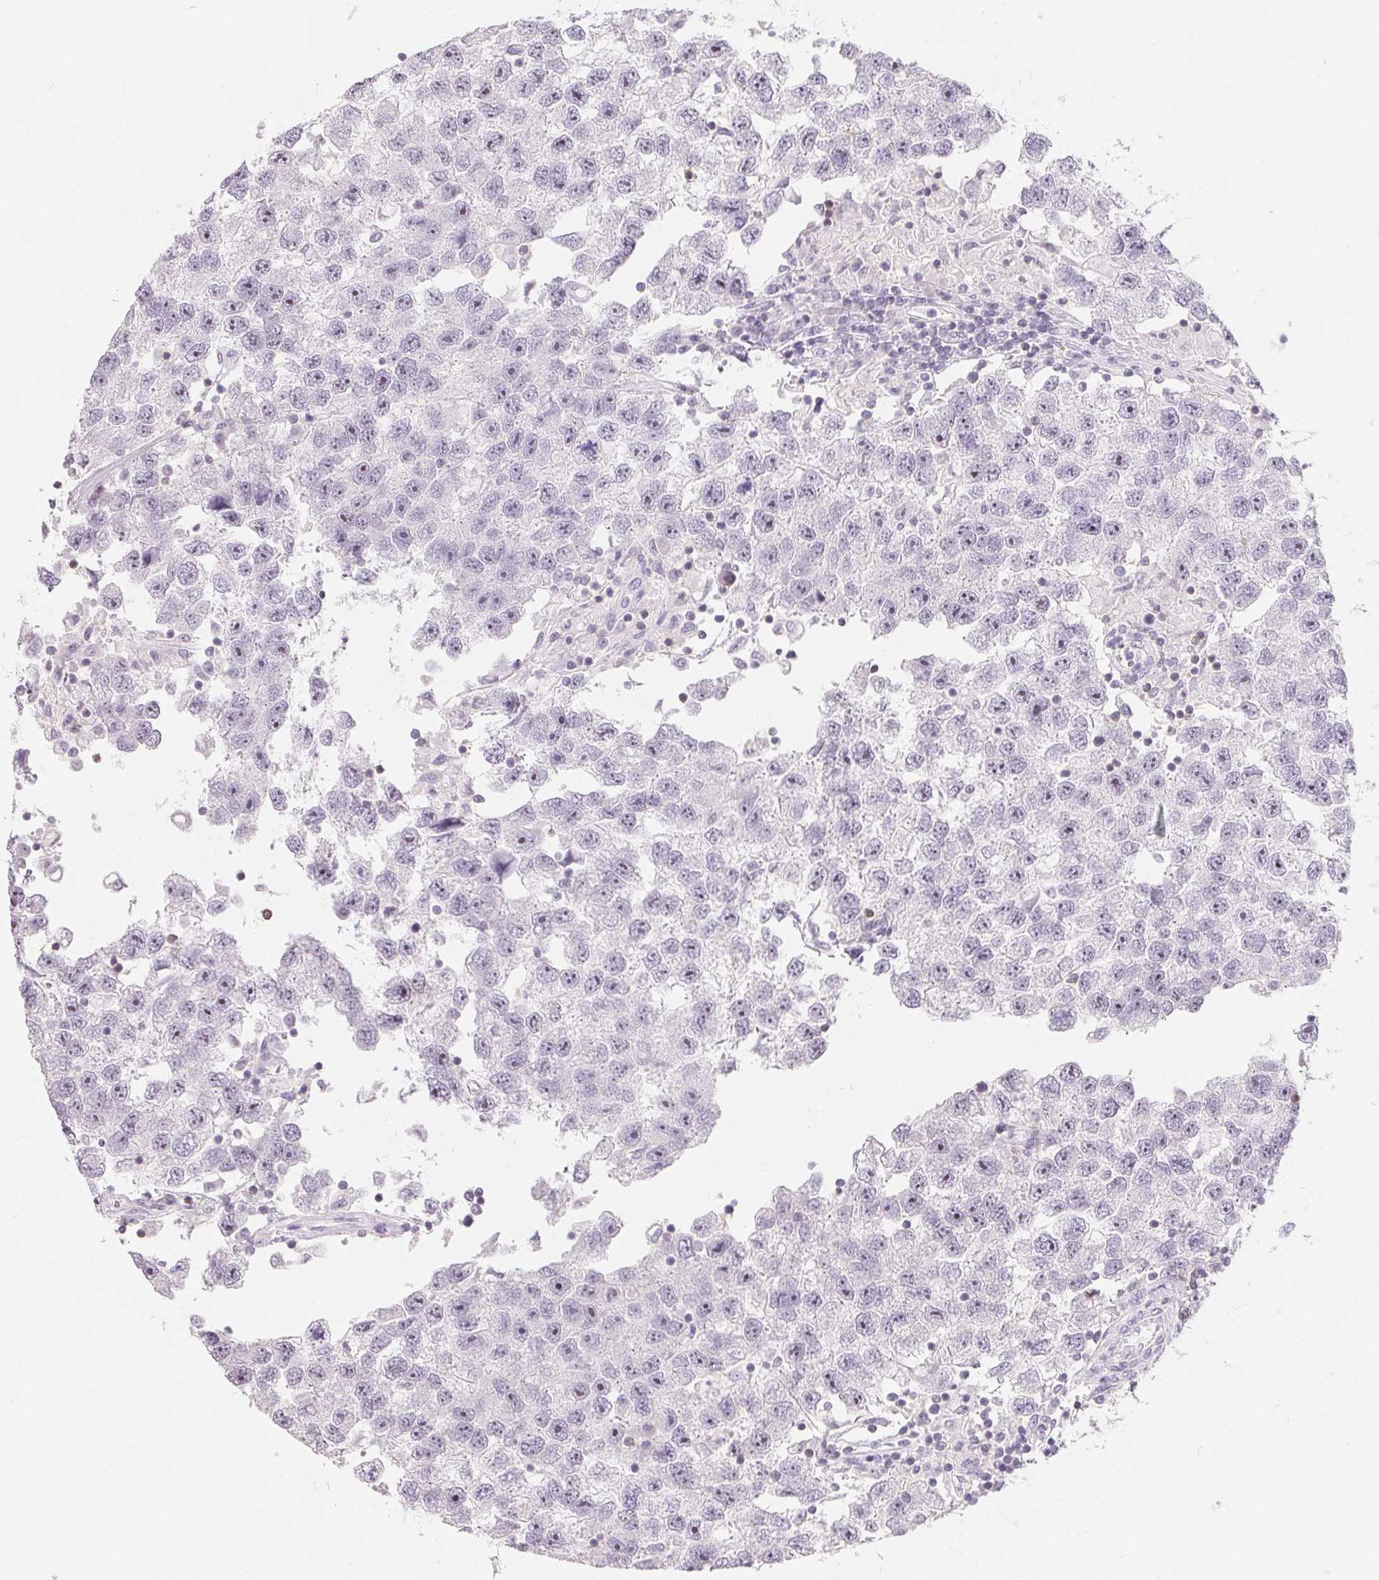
{"staining": {"intensity": "moderate", "quantity": "<25%", "location": "nuclear"}, "tissue": "testis cancer", "cell_type": "Tumor cells", "image_type": "cancer", "snomed": [{"axis": "morphology", "description": "Seminoma, NOS"}, {"axis": "topography", "description": "Testis"}], "caption": "The histopathology image shows a brown stain indicating the presence of a protein in the nuclear of tumor cells in testis cancer.", "gene": "CD69", "patient": {"sex": "male", "age": 26}}